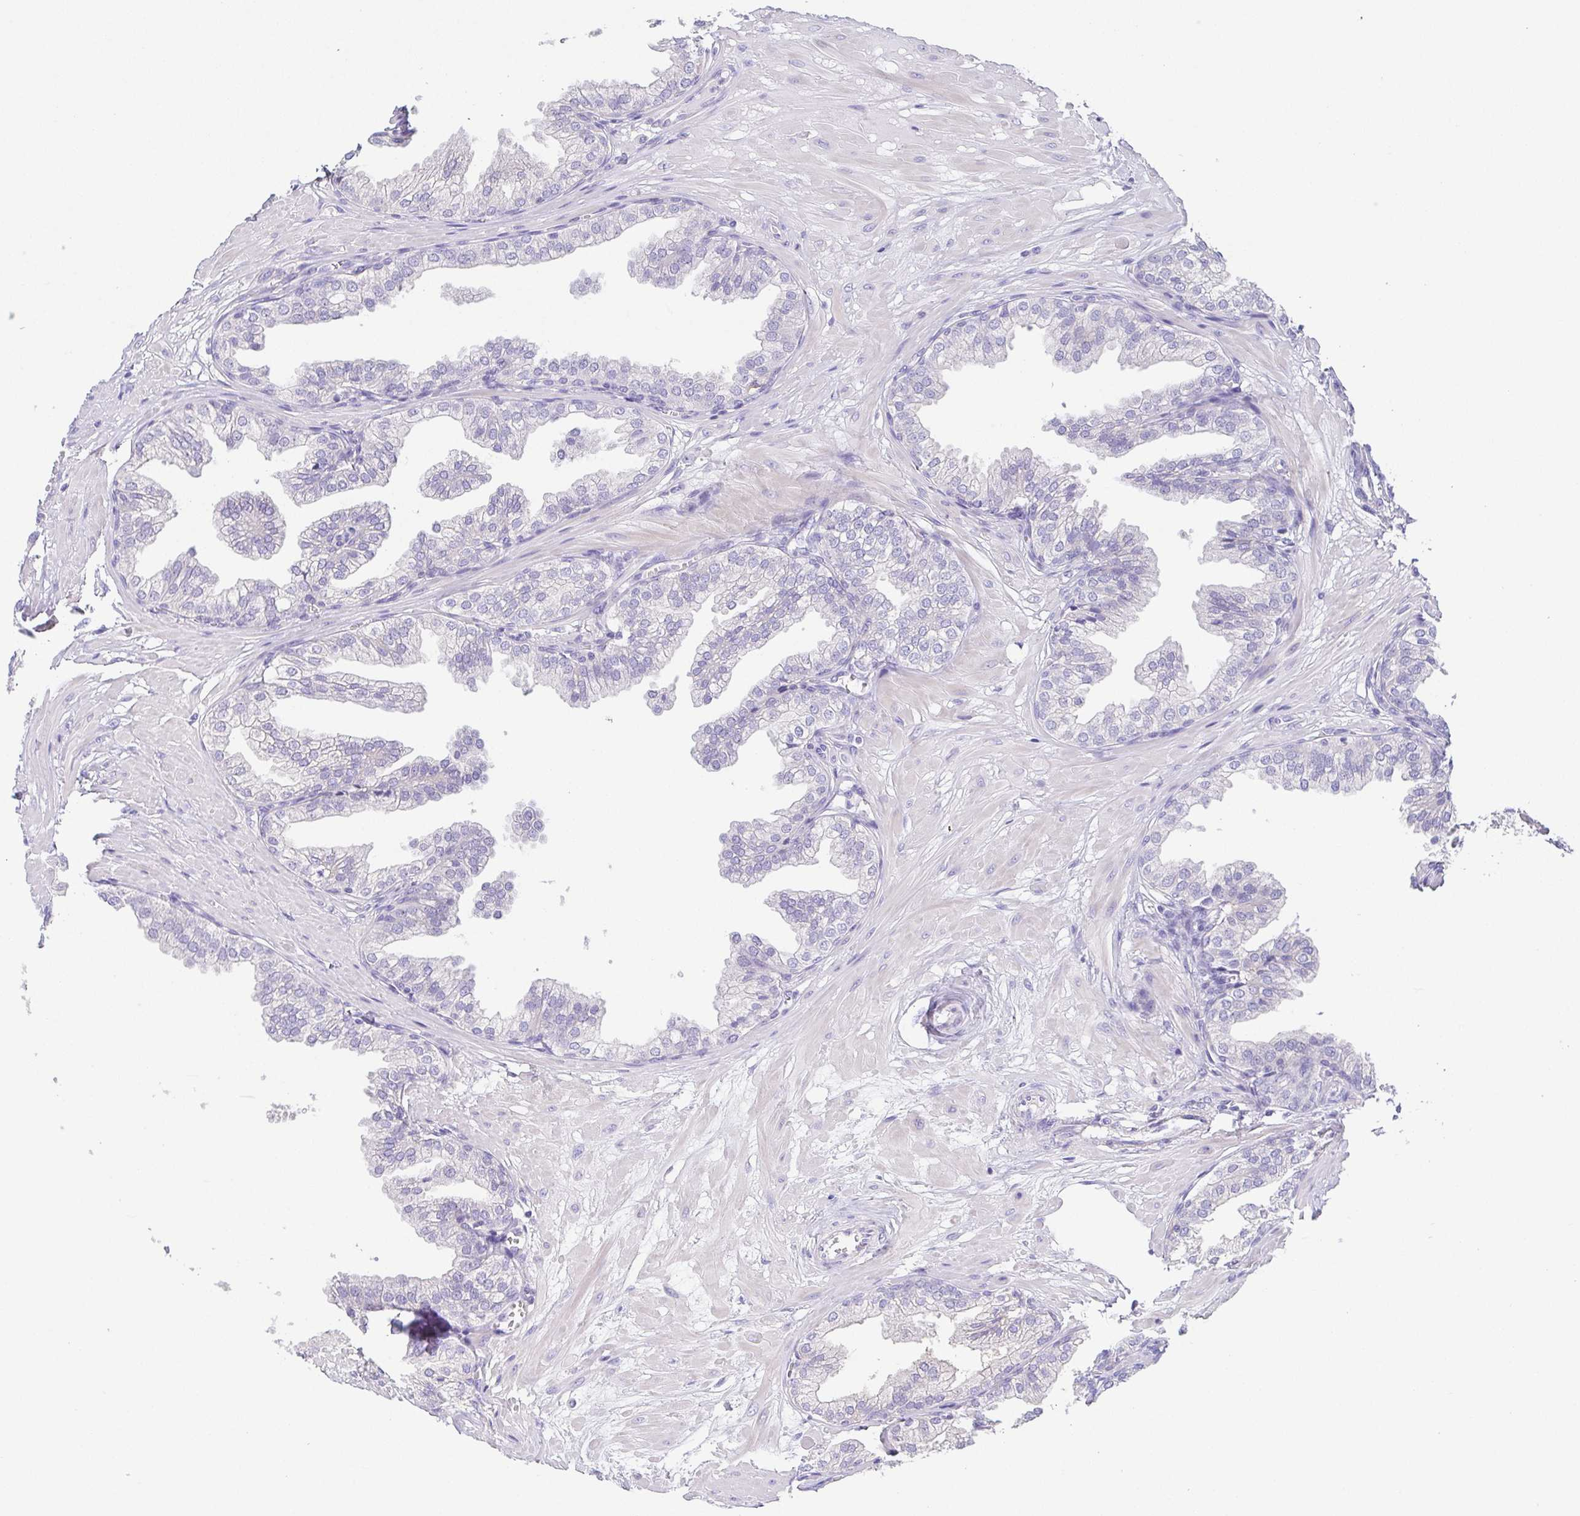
{"staining": {"intensity": "negative", "quantity": "none", "location": "none"}, "tissue": "prostate", "cell_type": "Glandular cells", "image_type": "normal", "snomed": [{"axis": "morphology", "description": "Normal tissue, NOS"}, {"axis": "topography", "description": "Prostate"}, {"axis": "topography", "description": "Peripheral nerve tissue"}], "caption": "Protein analysis of normal prostate exhibits no significant positivity in glandular cells. (DAB (3,3'-diaminobenzidine) immunohistochemistry (IHC), high magnification).", "gene": "PKDREJ", "patient": {"sex": "male", "age": 55}}